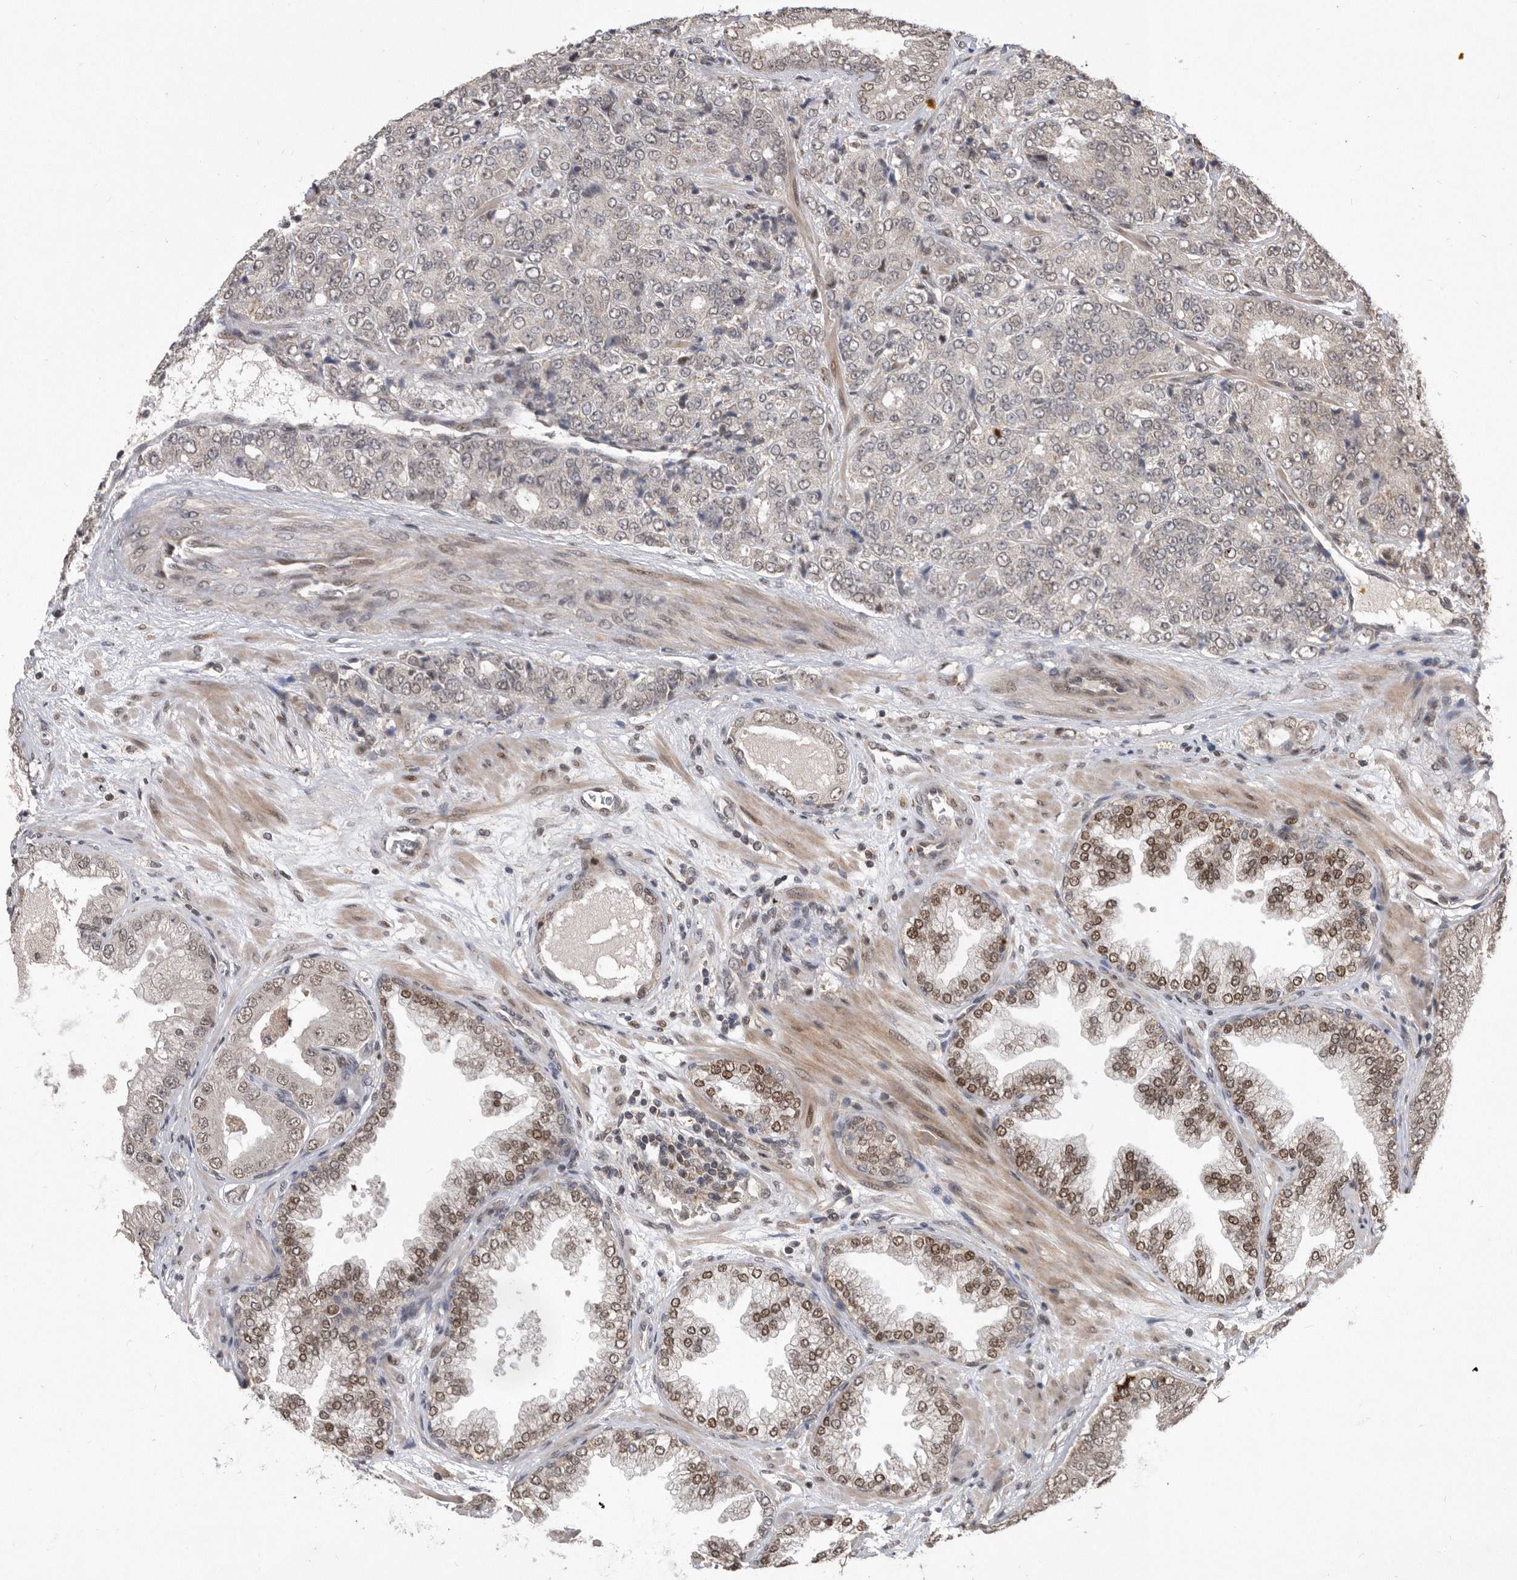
{"staining": {"intensity": "moderate", "quantity": "<25%", "location": "nuclear"}, "tissue": "prostate cancer", "cell_type": "Tumor cells", "image_type": "cancer", "snomed": [{"axis": "morphology", "description": "Adenocarcinoma, High grade"}, {"axis": "topography", "description": "Prostate"}], "caption": "This image exhibits IHC staining of human adenocarcinoma (high-grade) (prostate), with low moderate nuclear expression in approximately <25% of tumor cells.", "gene": "TDRD3", "patient": {"sex": "male", "age": 58}}